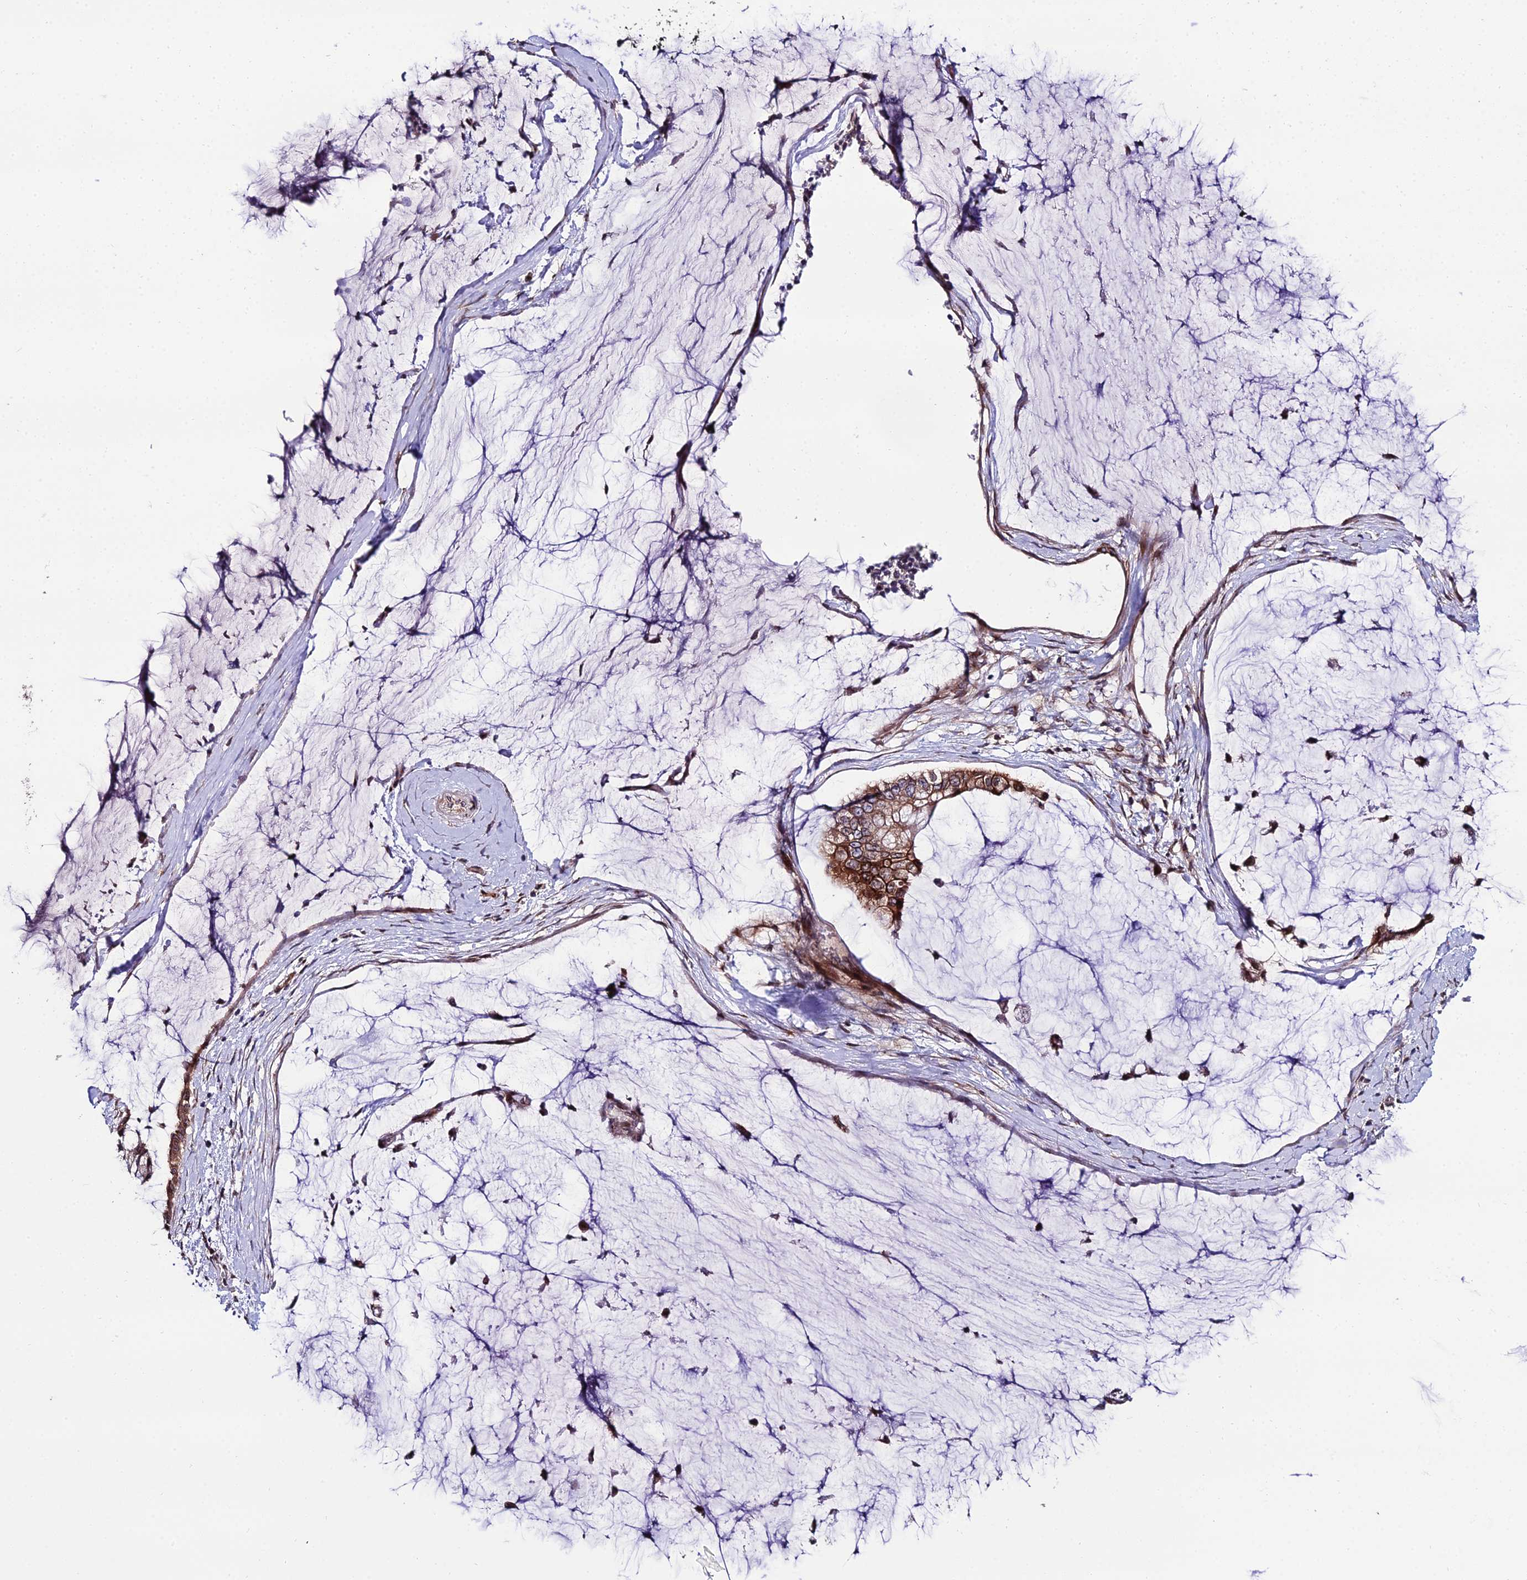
{"staining": {"intensity": "strong", "quantity": ">75%", "location": "cytoplasmic/membranous,nuclear"}, "tissue": "ovarian cancer", "cell_type": "Tumor cells", "image_type": "cancer", "snomed": [{"axis": "morphology", "description": "Cystadenocarcinoma, mucinous, NOS"}, {"axis": "topography", "description": "Ovary"}], "caption": "Protein analysis of ovarian cancer tissue exhibits strong cytoplasmic/membranous and nuclear positivity in approximately >75% of tumor cells.", "gene": "DDX19A", "patient": {"sex": "female", "age": 39}}